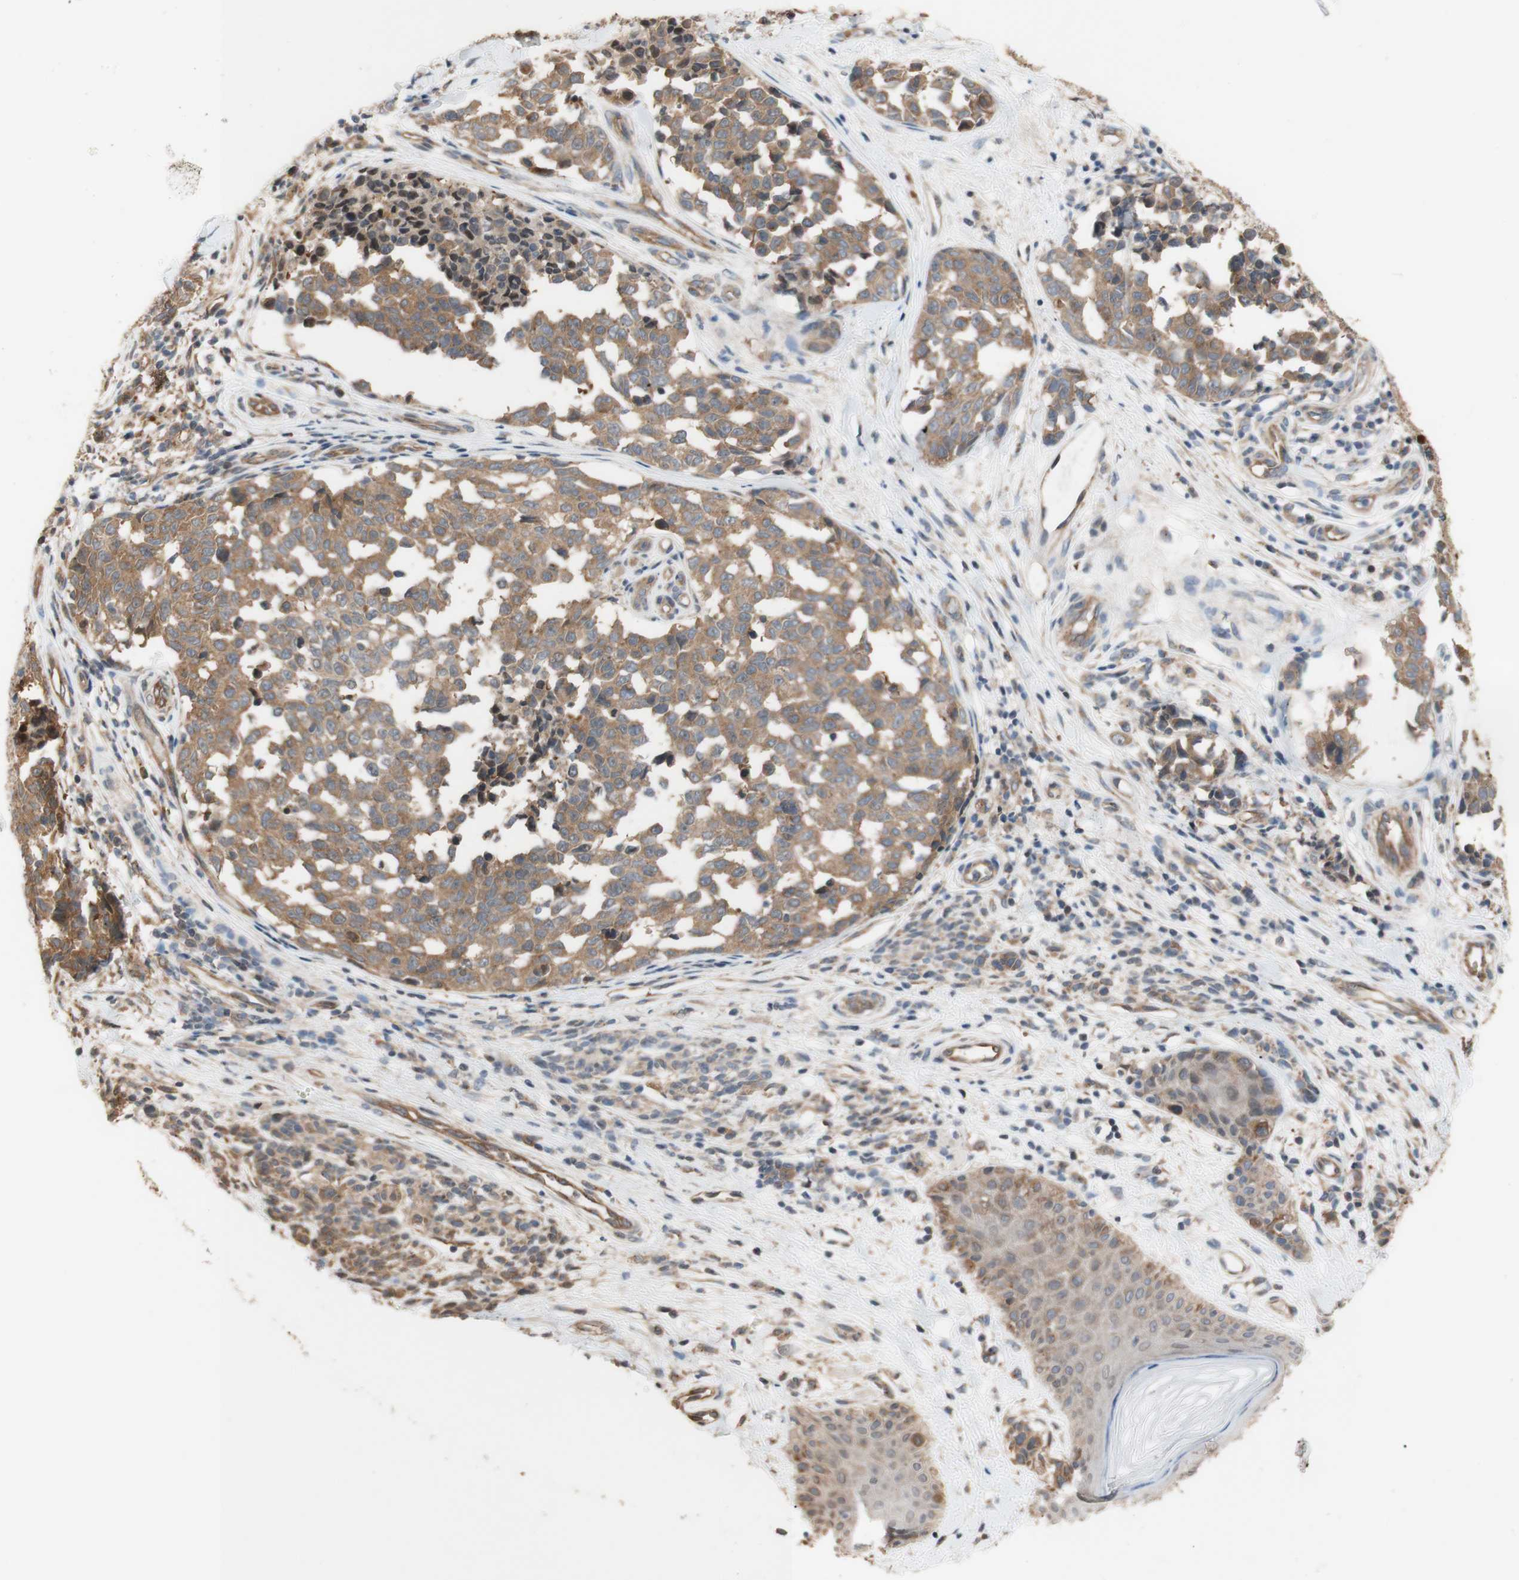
{"staining": {"intensity": "moderate", "quantity": ">75%", "location": "cytoplasmic/membranous"}, "tissue": "melanoma", "cell_type": "Tumor cells", "image_type": "cancer", "snomed": [{"axis": "morphology", "description": "Malignant melanoma, NOS"}, {"axis": "topography", "description": "Skin"}], "caption": "This is an image of immunohistochemistry (IHC) staining of malignant melanoma, which shows moderate positivity in the cytoplasmic/membranous of tumor cells.", "gene": "DYNLRB1", "patient": {"sex": "female", "age": 64}}